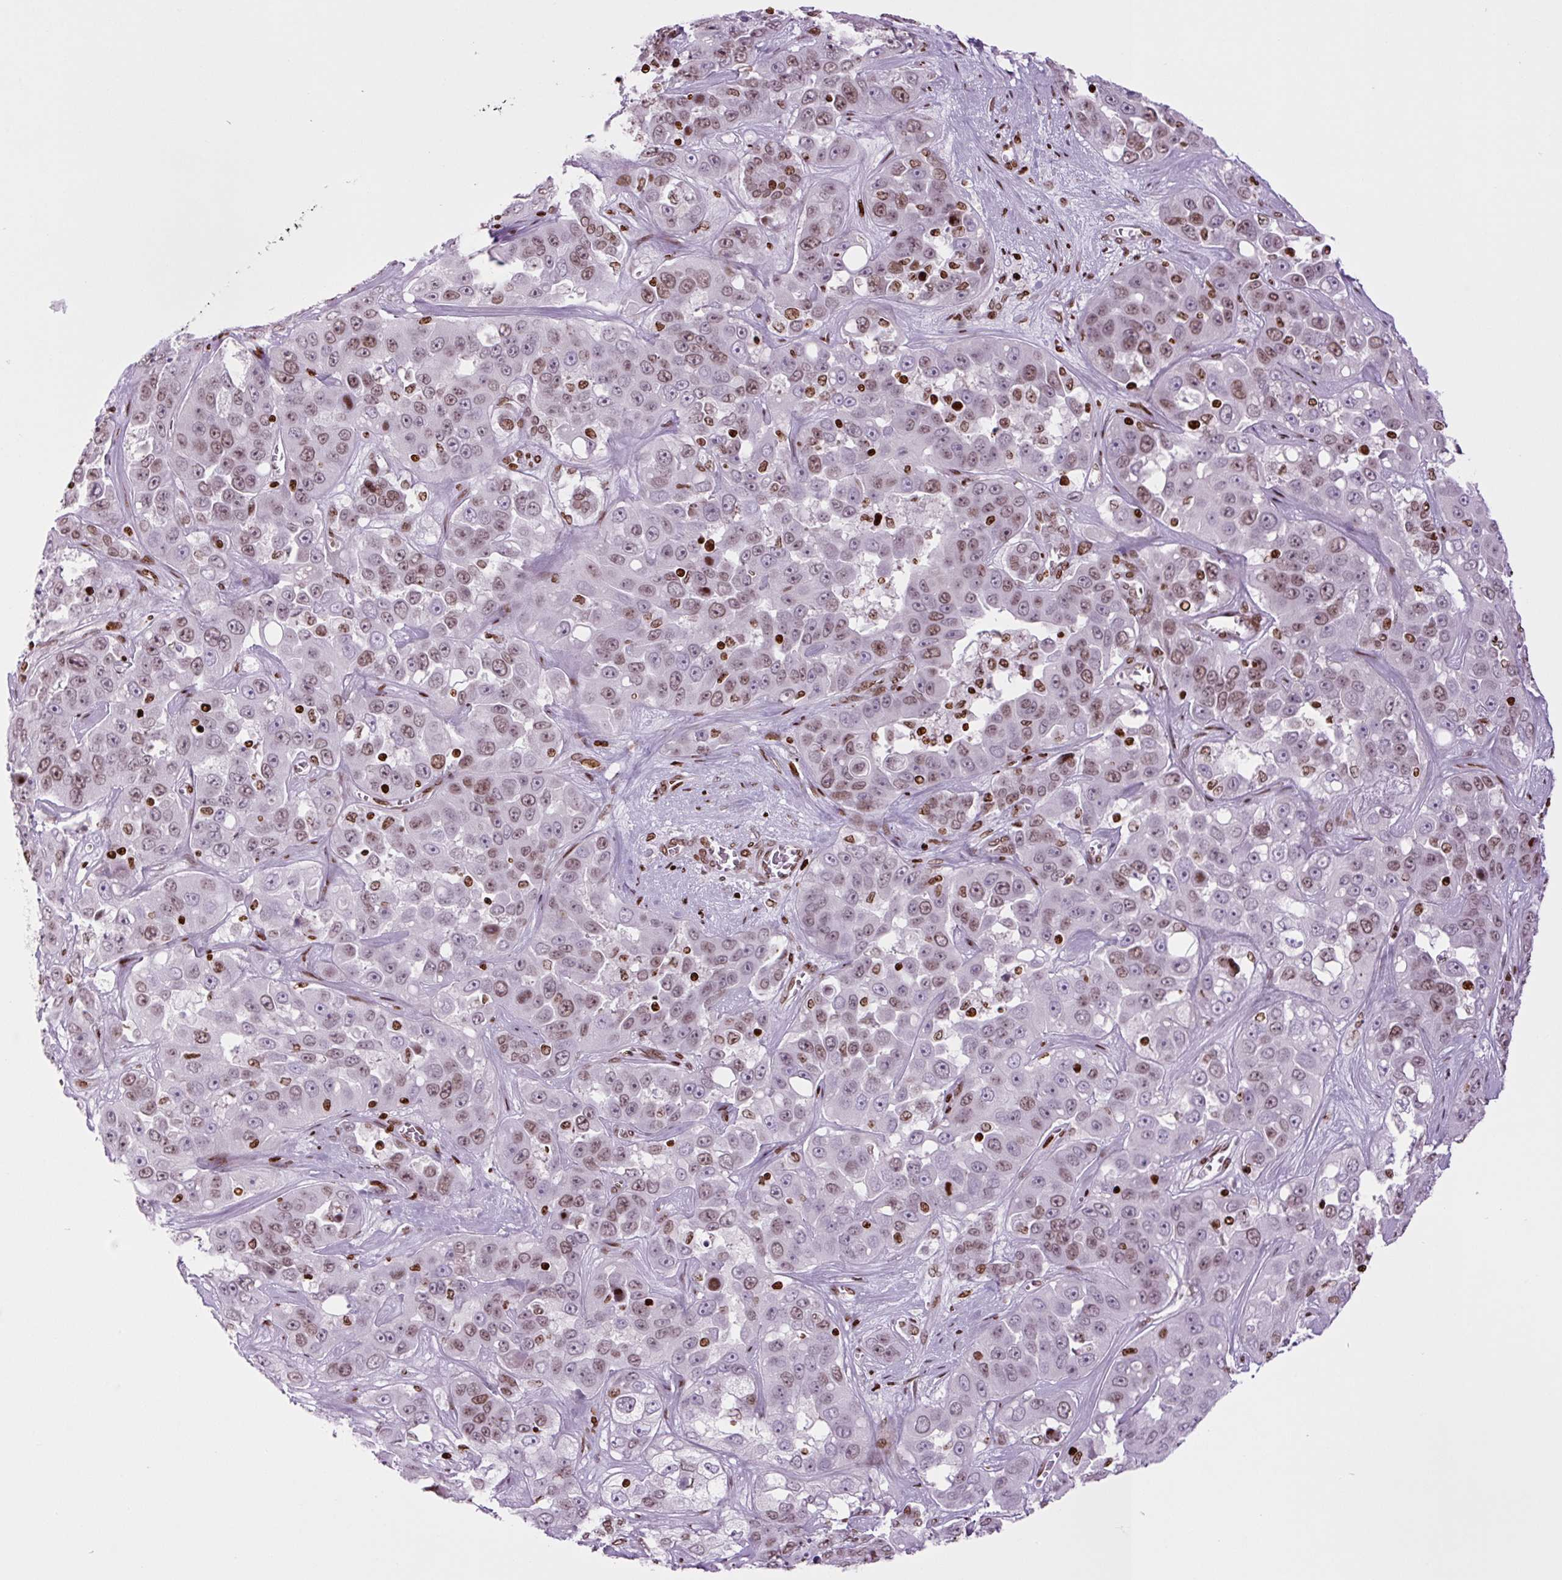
{"staining": {"intensity": "moderate", "quantity": "25%-75%", "location": "nuclear"}, "tissue": "liver cancer", "cell_type": "Tumor cells", "image_type": "cancer", "snomed": [{"axis": "morphology", "description": "Cholangiocarcinoma"}, {"axis": "topography", "description": "Liver"}], "caption": "Human liver cancer (cholangiocarcinoma) stained with a brown dye shows moderate nuclear positive expression in approximately 25%-75% of tumor cells.", "gene": "H1-3", "patient": {"sex": "female", "age": 52}}